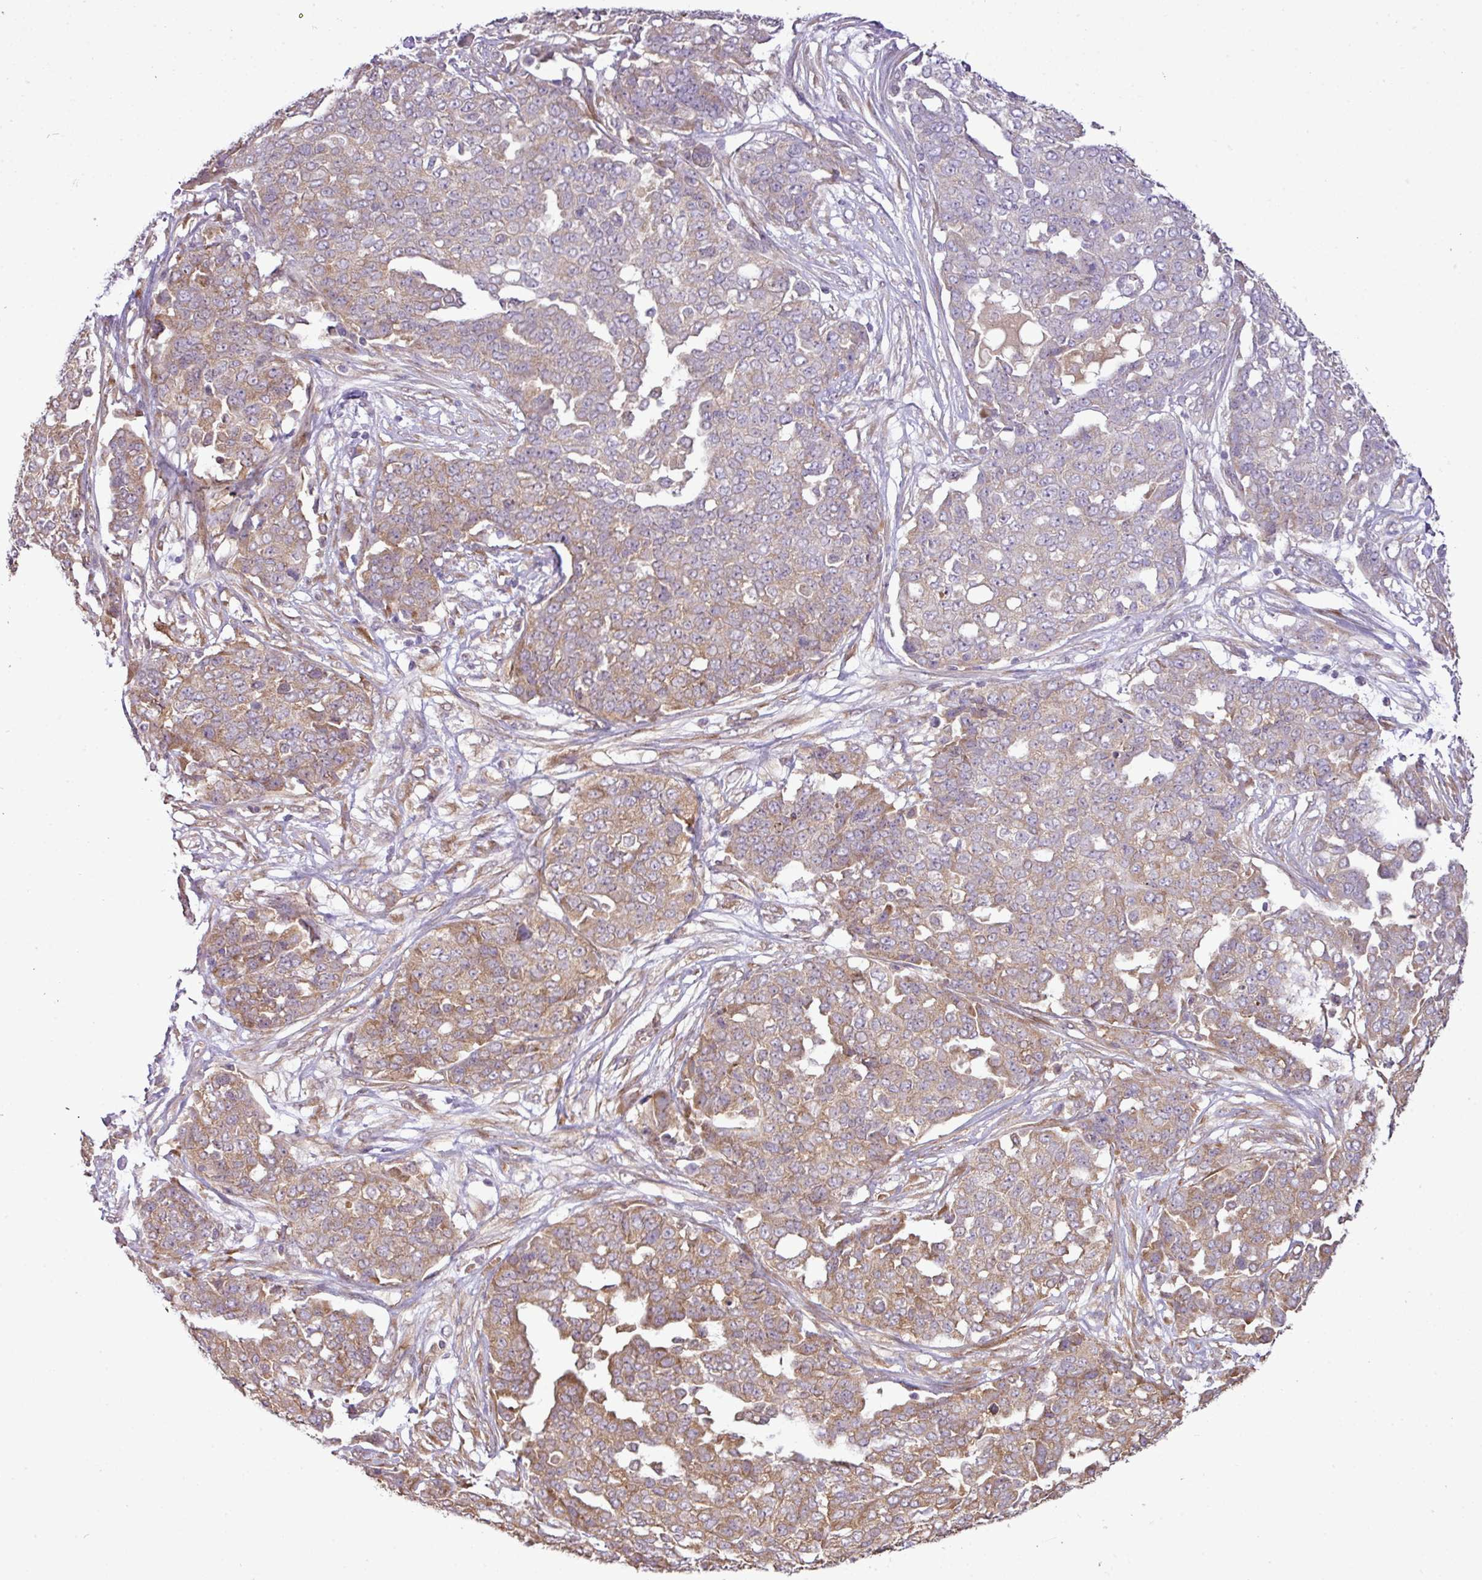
{"staining": {"intensity": "moderate", "quantity": "25%-75%", "location": "cytoplasmic/membranous"}, "tissue": "ovarian cancer", "cell_type": "Tumor cells", "image_type": "cancer", "snomed": [{"axis": "morphology", "description": "Cystadenocarcinoma, serous, NOS"}, {"axis": "topography", "description": "Soft tissue"}, {"axis": "topography", "description": "Ovary"}], "caption": "Moderate cytoplasmic/membranous protein expression is seen in approximately 25%-75% of tumor cells in ovarian serous cystadenocarcinoma.", "gene": "DNAAF4", "patient": {"sex": "female", "age": 57}}